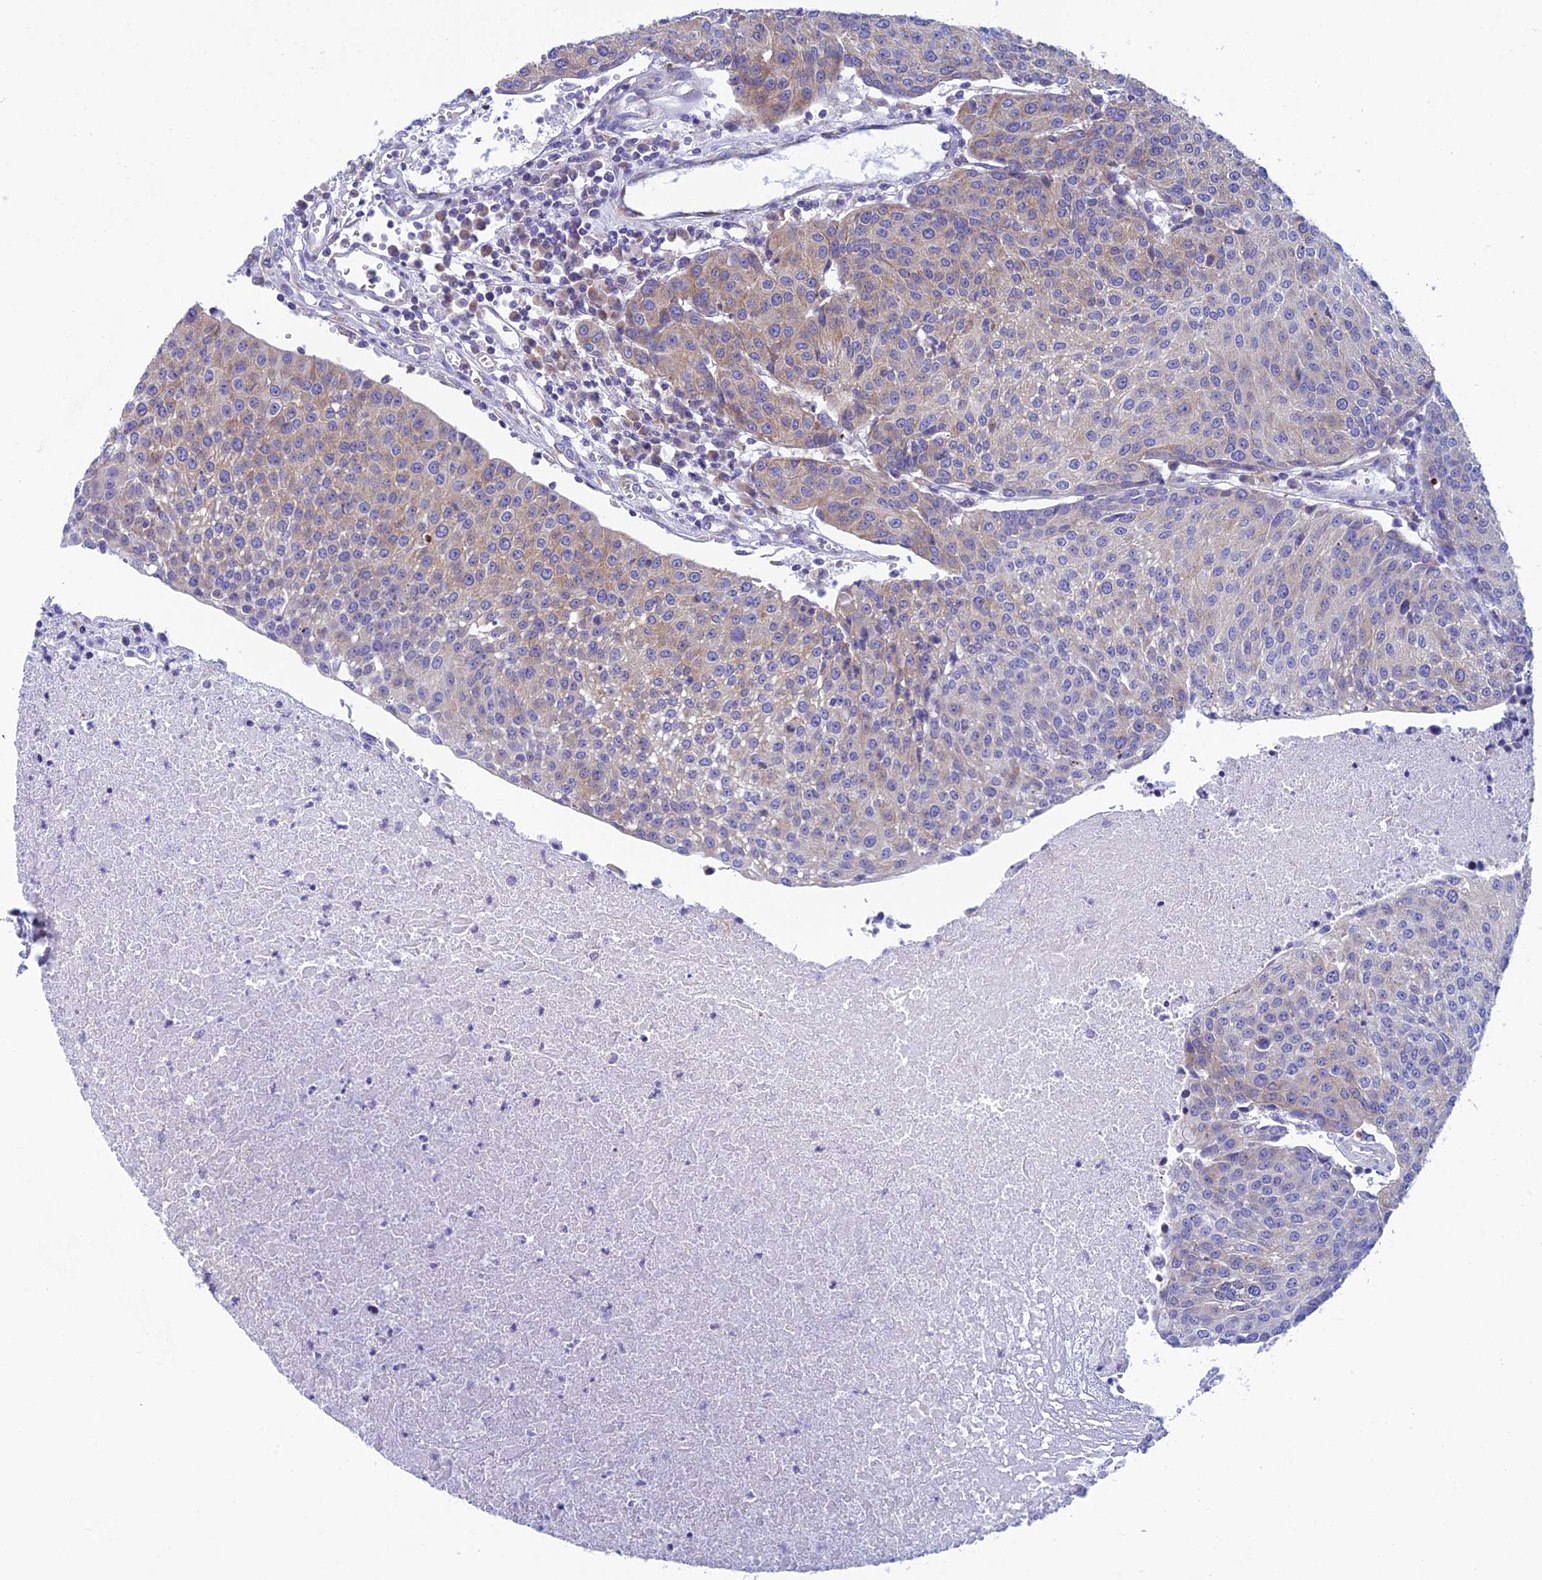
{"staining": {"intensity": "weak", "quantity": "25%-75%", "location": "cytoplasmic/membranous"}, "tissue": "urothelial cancer", "cell_type": "Tumor cells", "image_type": "cancer", "snomed": [{"axis": "morphology", "description": "Urothelial carcinoma, High grade"}, {"axis": "topography", "description": "Urinary bladder"}], "caption": "Protein expression by IHC shows weak cytoplasmic/membranous positivity in about 25%-75% of tumor cells in urothelial cancer.", "gene": "REEP4", "patient": {"sex": "female", "age": 85}}